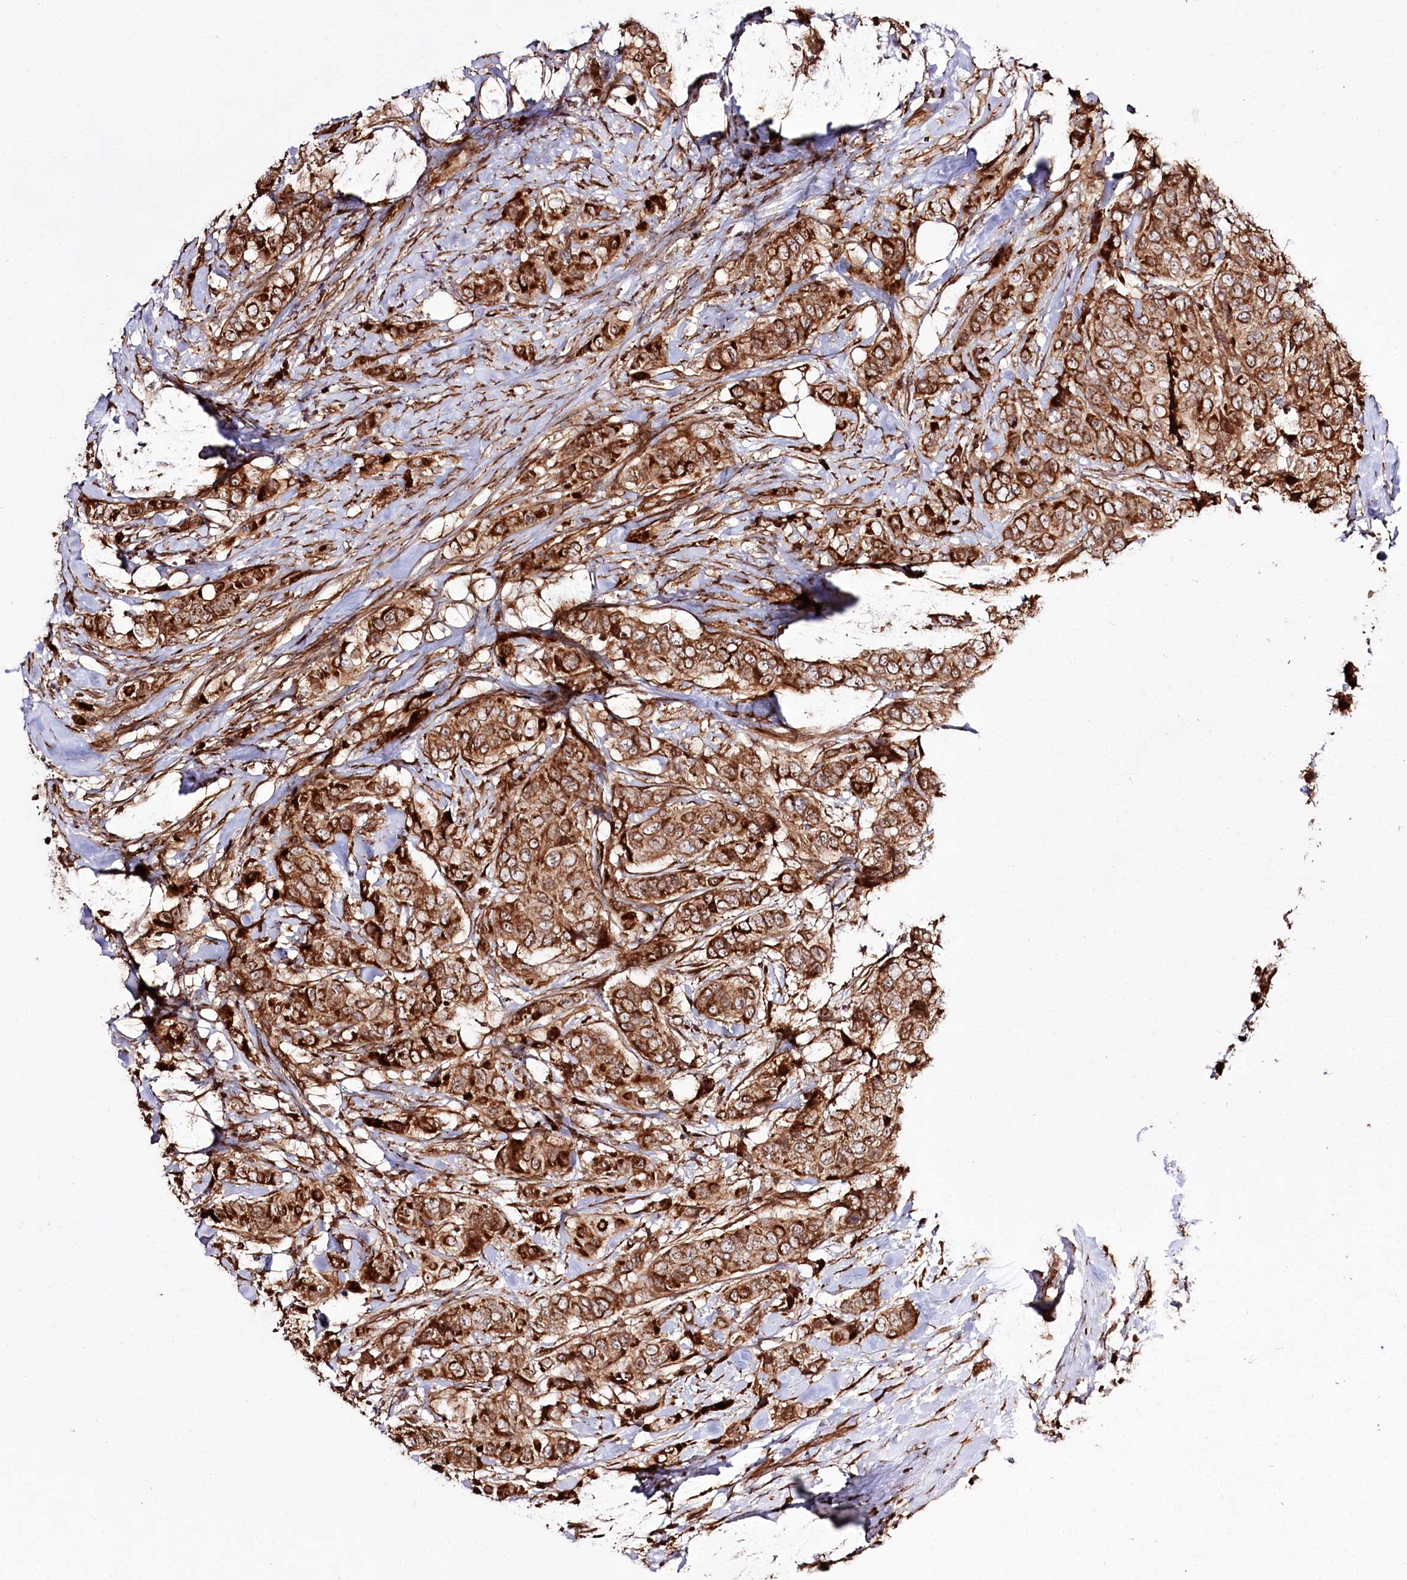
{"staining": {"intensity": "strong", "quantity": ">75%", "location": "cytoplasmic/membranous"}, "tissue": "breast cancer", "cell_type": "Tumor cells", "image_type": "cancer", "snomed": [{"axis": "morphology", "description": "Lobular carcinoma"}, {"axis": "topography", "description": "Breast"}], "caption": "Immunohistochemistry (DAB) staining of human breast lobular carcinoma reveals strong cytoplasmic/membranous protein positivity in about >75% of tumor cells.", "gene": "REXO2", "patient": {"sex": "female", "age": 51}}